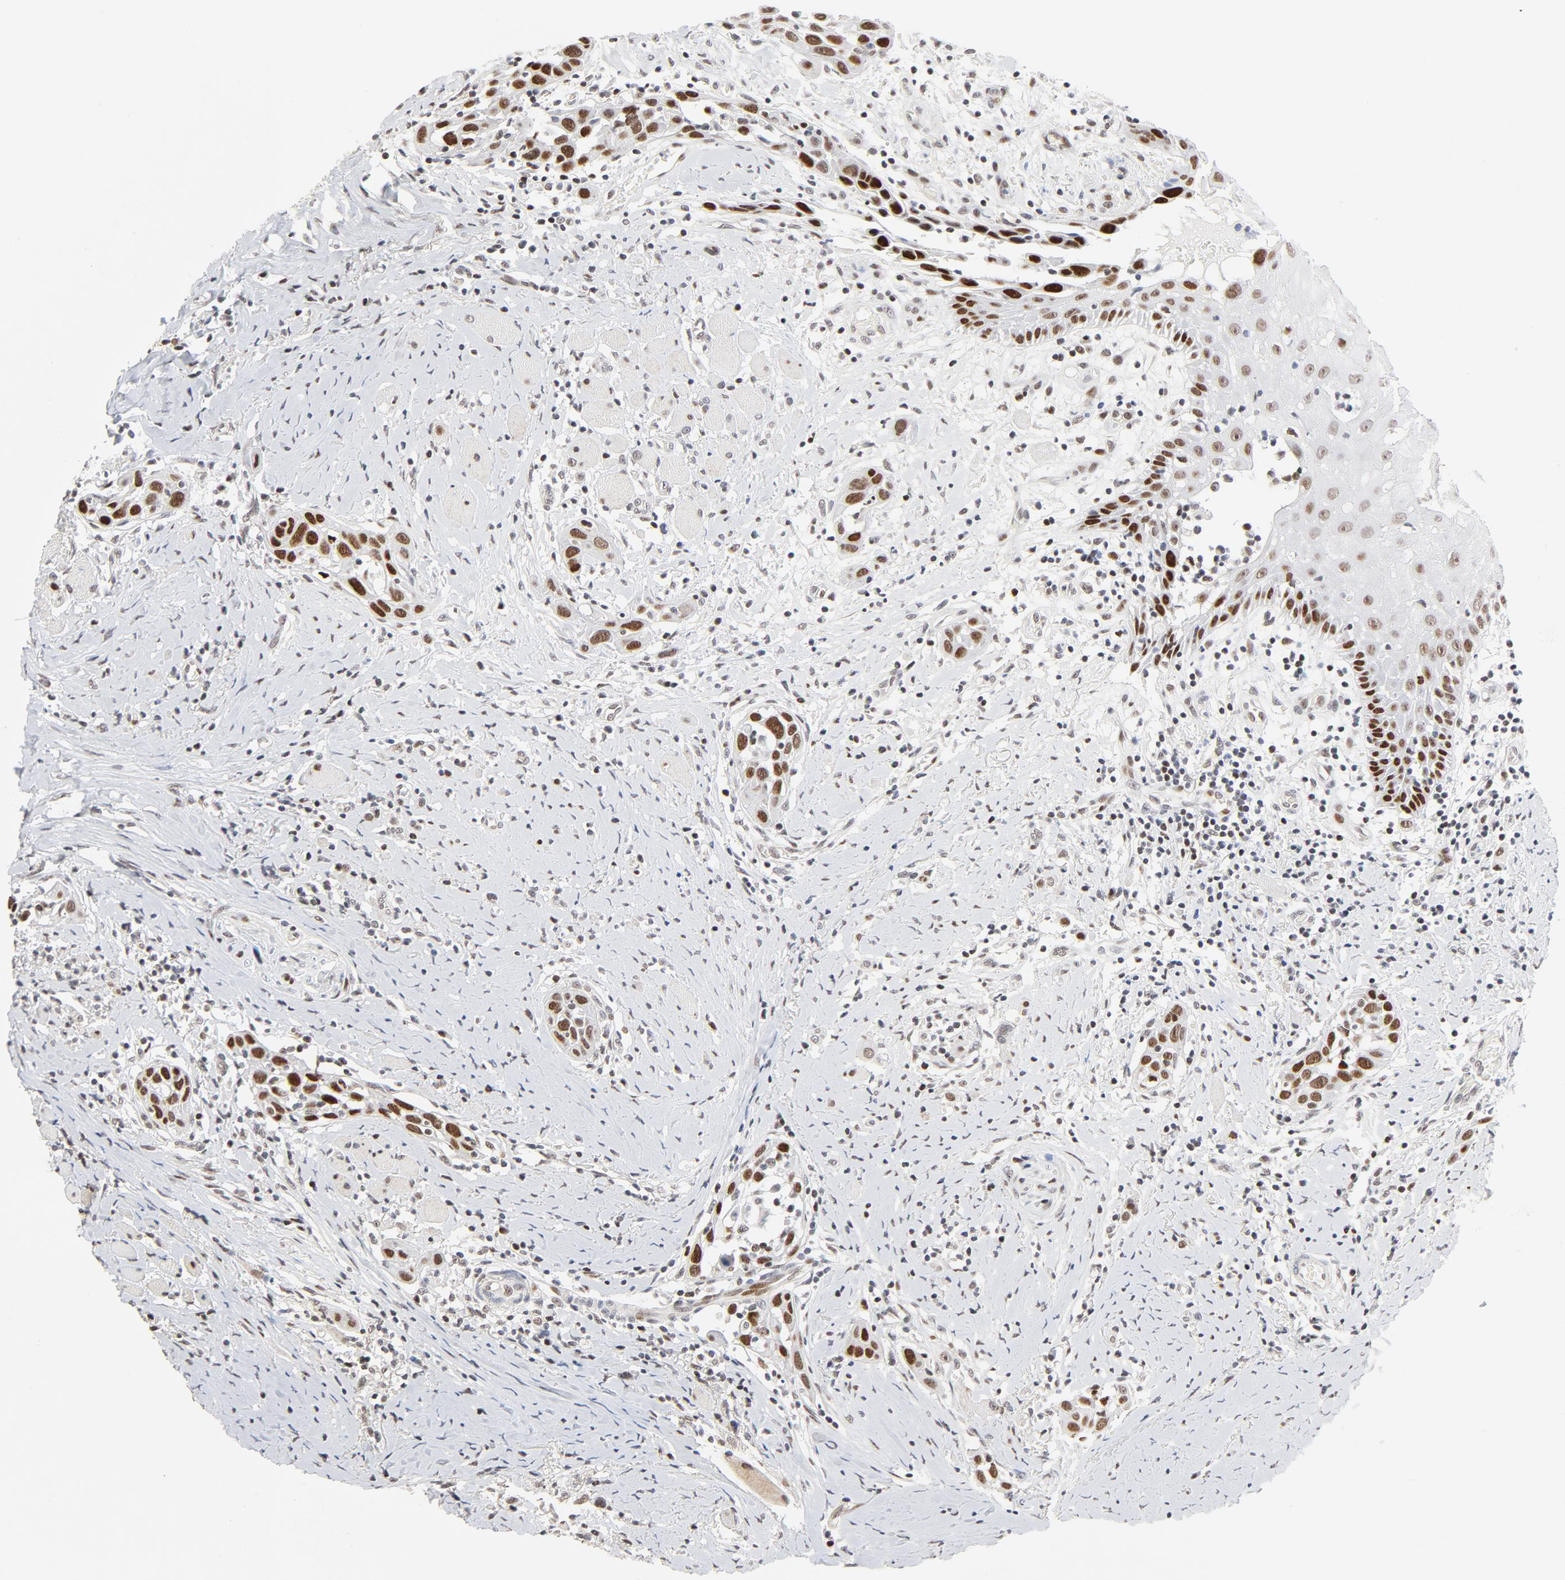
{"staining": {"intensity": "strong", "quantity": ">75%", "location": "nuclear"}, "tissue": "head and neck cancer", "cell_type": "Tumor cells", "image_type": "cancer", "snomed": [{"axis": "morphology", "description": "Necrosis, NOS"}, {"axis": "morphology", "description": "Neoplasm, malignant, NOS"}, {"axis": "topography", "description": "Salivary gland"}, {"axis": "topography", "description": "Head-Neck"}], "caption": "Head and neck cancer (malignant neoplasm) stained with IHC exhibits strong nuclear staining in approximately >75% of tumor cells. The staining was performed using DAB (3,3'-diaminobenzidine), with brown indicating positive protein expression. Nuclei are stained blue with hematoxylin.", "gene": "GTF2I", "patient": {"sex": "male", "age": 43}}